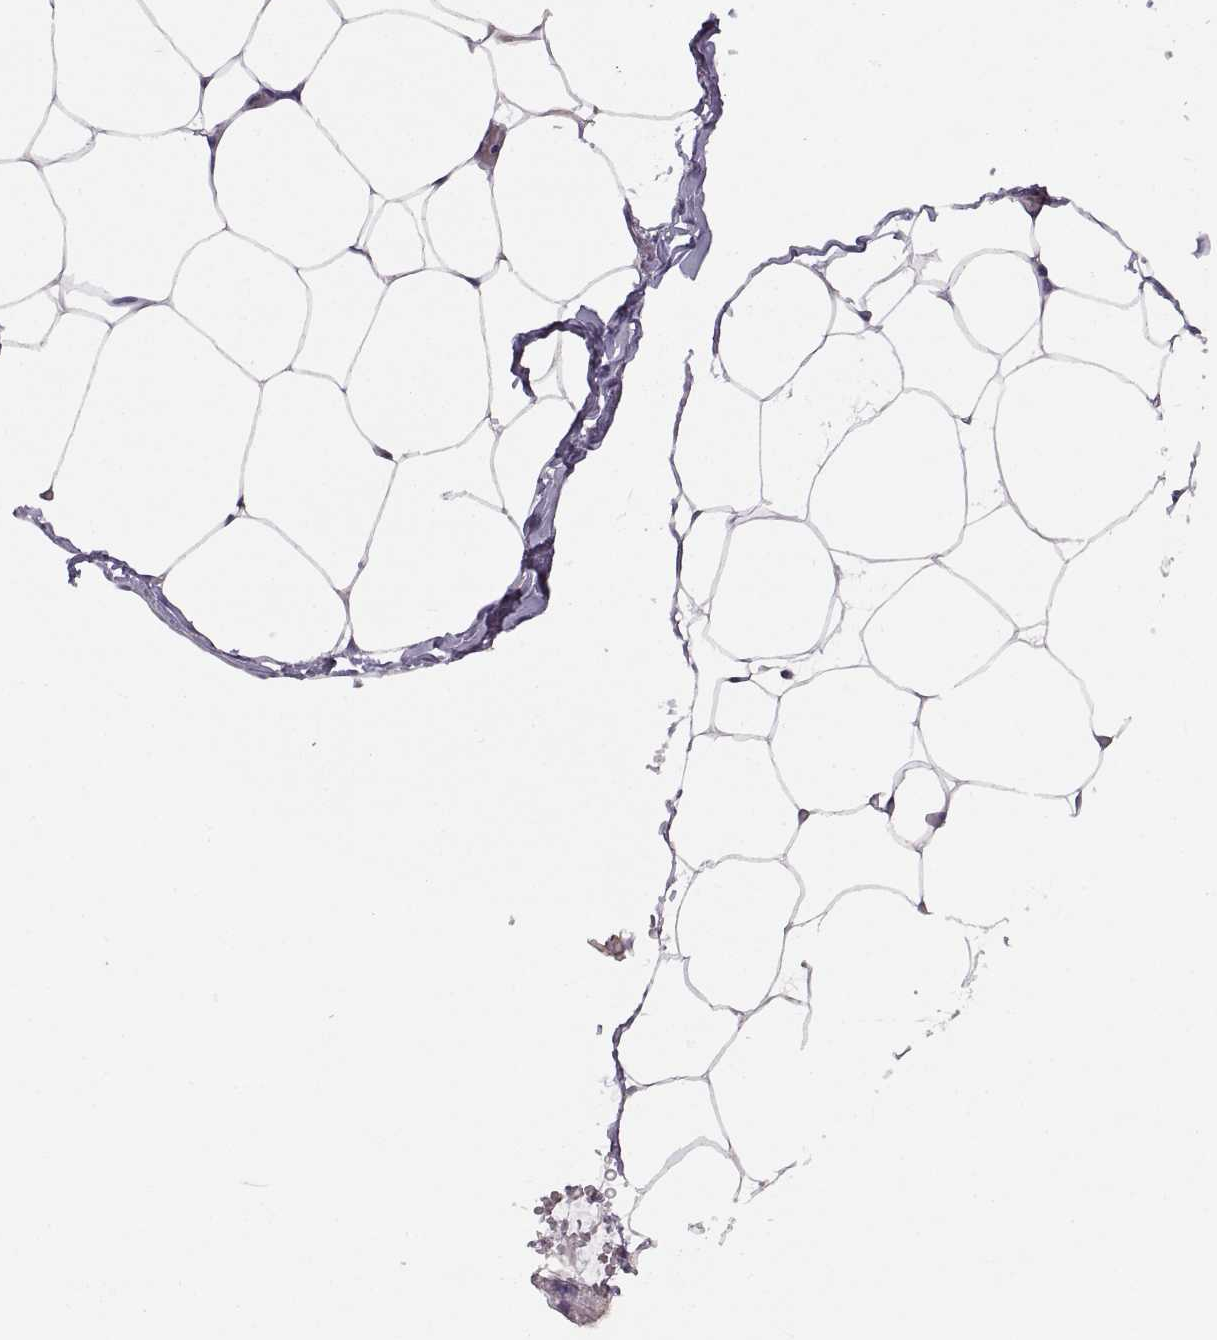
{"staining": {"intensity": "negative", "quantity": "none", "location": "none"}, "tissue": "adipose tissue", "cell_type": "Adipocytes", "image_type": "normal", "snomed": [{"axis": "morphology", "description": "Normal tissue, NOS"}, {"axis": "topography", "description": "Adipose tissue"}], "caption": "An IHC image of unremarkable adipose tissue is shown. There is no staining in adipocytes of adipose tissue. The staining was performed using DAB to visualize the protein expression in brown, while the nuclei were stained in blue with hematoxylin (Magnification: 20x).", "gene": "NEK2", "patient": {"sex": "male", "age": 57}}